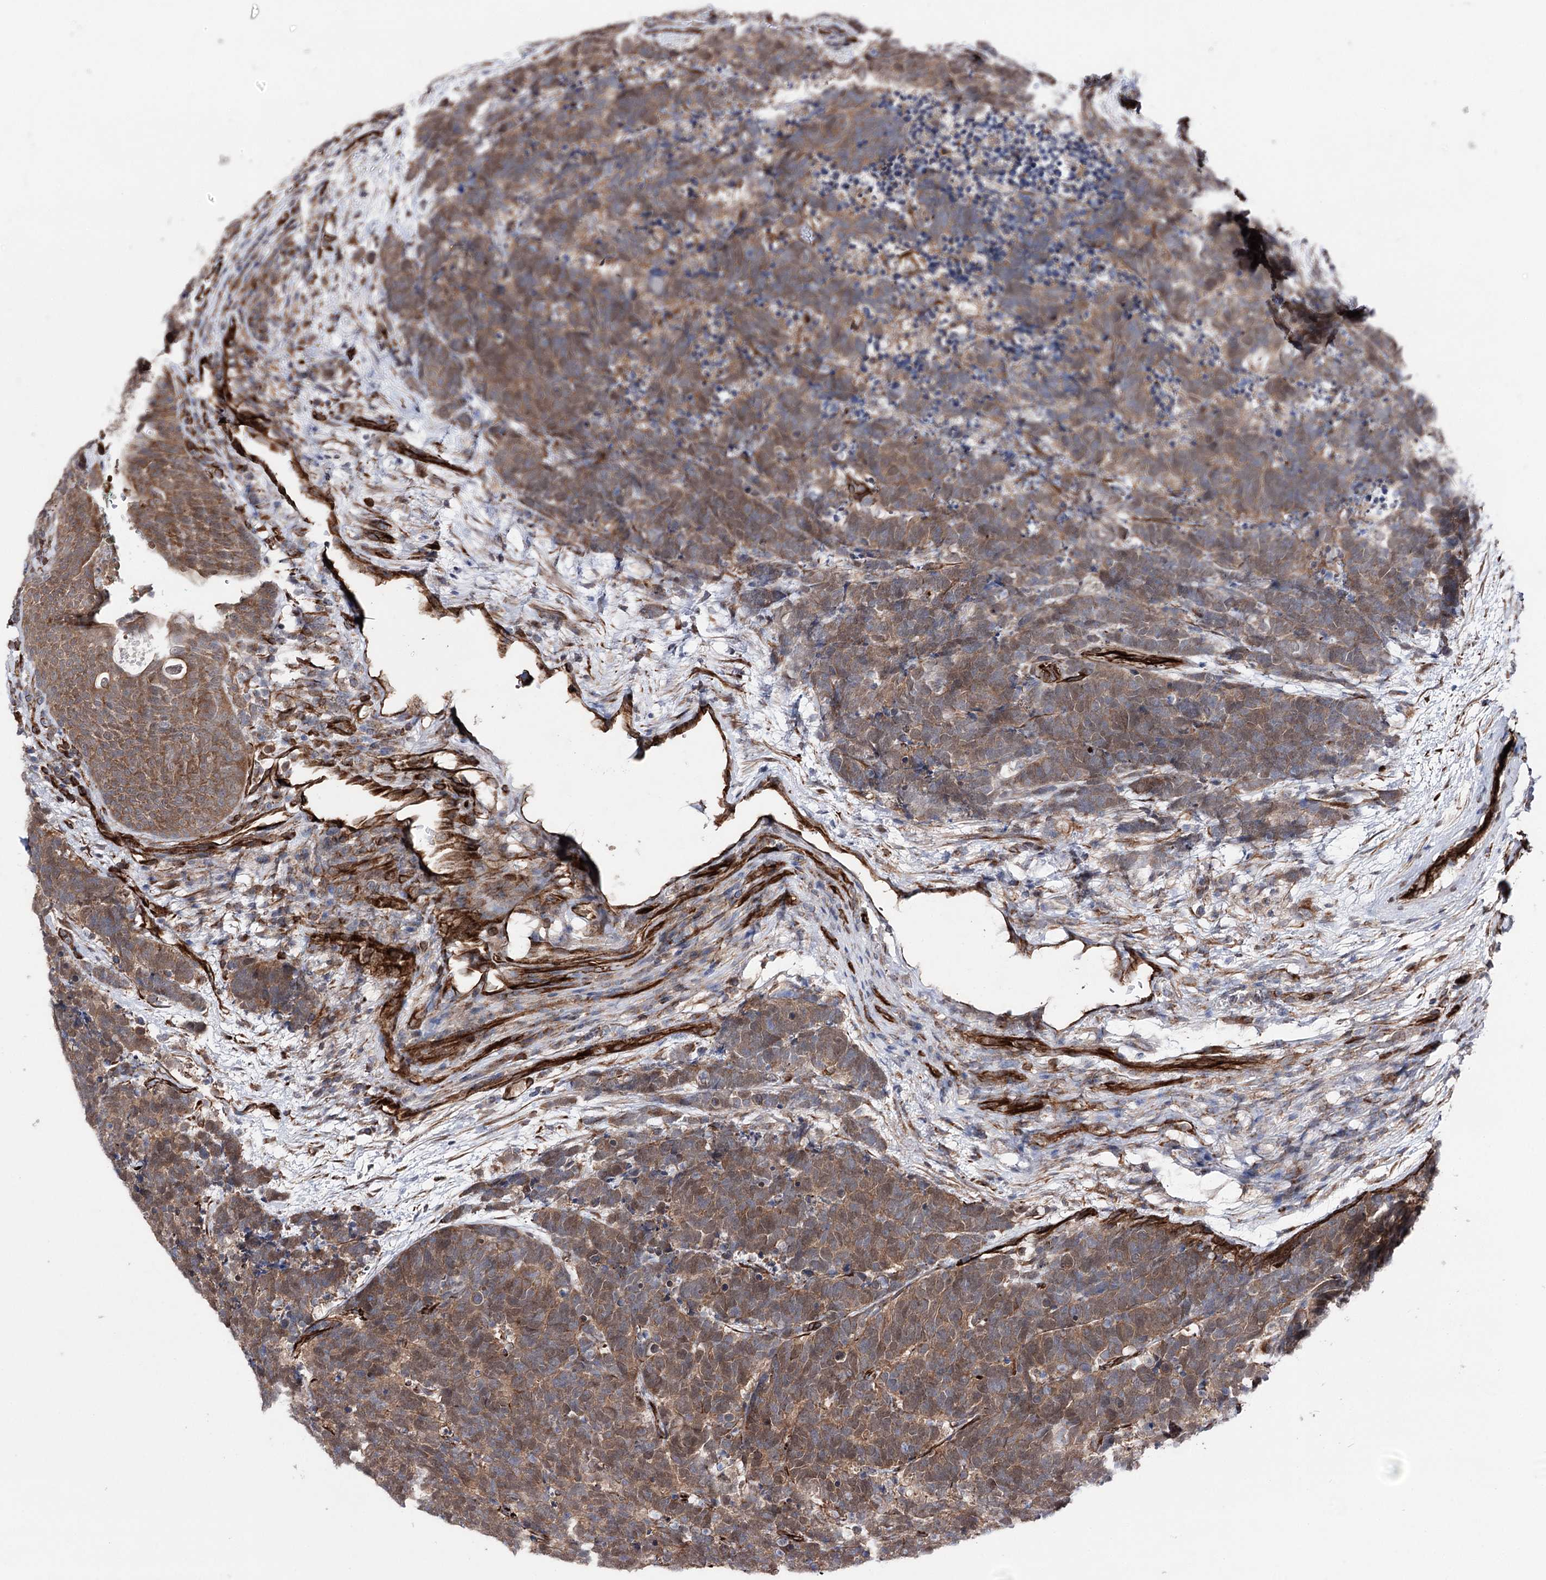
{"staining": {"intensity": "moderate", "quantity": ">75%", "location": "cytoplasmic/membranous"}, "tissue": "carcinoid", "cell_type": "Tumor cells", "image_type": "cancer", "snomed": [{"axis": "morphology", "description": "Carcinoma, NOS"}, {"axis": "morphology", "description": "Carcinoid, malignant, NOS"}, {"axis": "topography", "description": "Urinary bladder"}], "caption": "Immunohistochemistry staining of carcinoma, which exhibits medium levels of moderate cytoplasmic/membranous positivity in approximately >75% of tumor cells indicating moderate cytoplasmic/membranous protein expression. The staining was performed using DAB (brown) for protein detection and nuclei were counterstained in hematoxylin (blue).", "gene": "MIB1", "patient": {"sex": "male", "age": 57}}